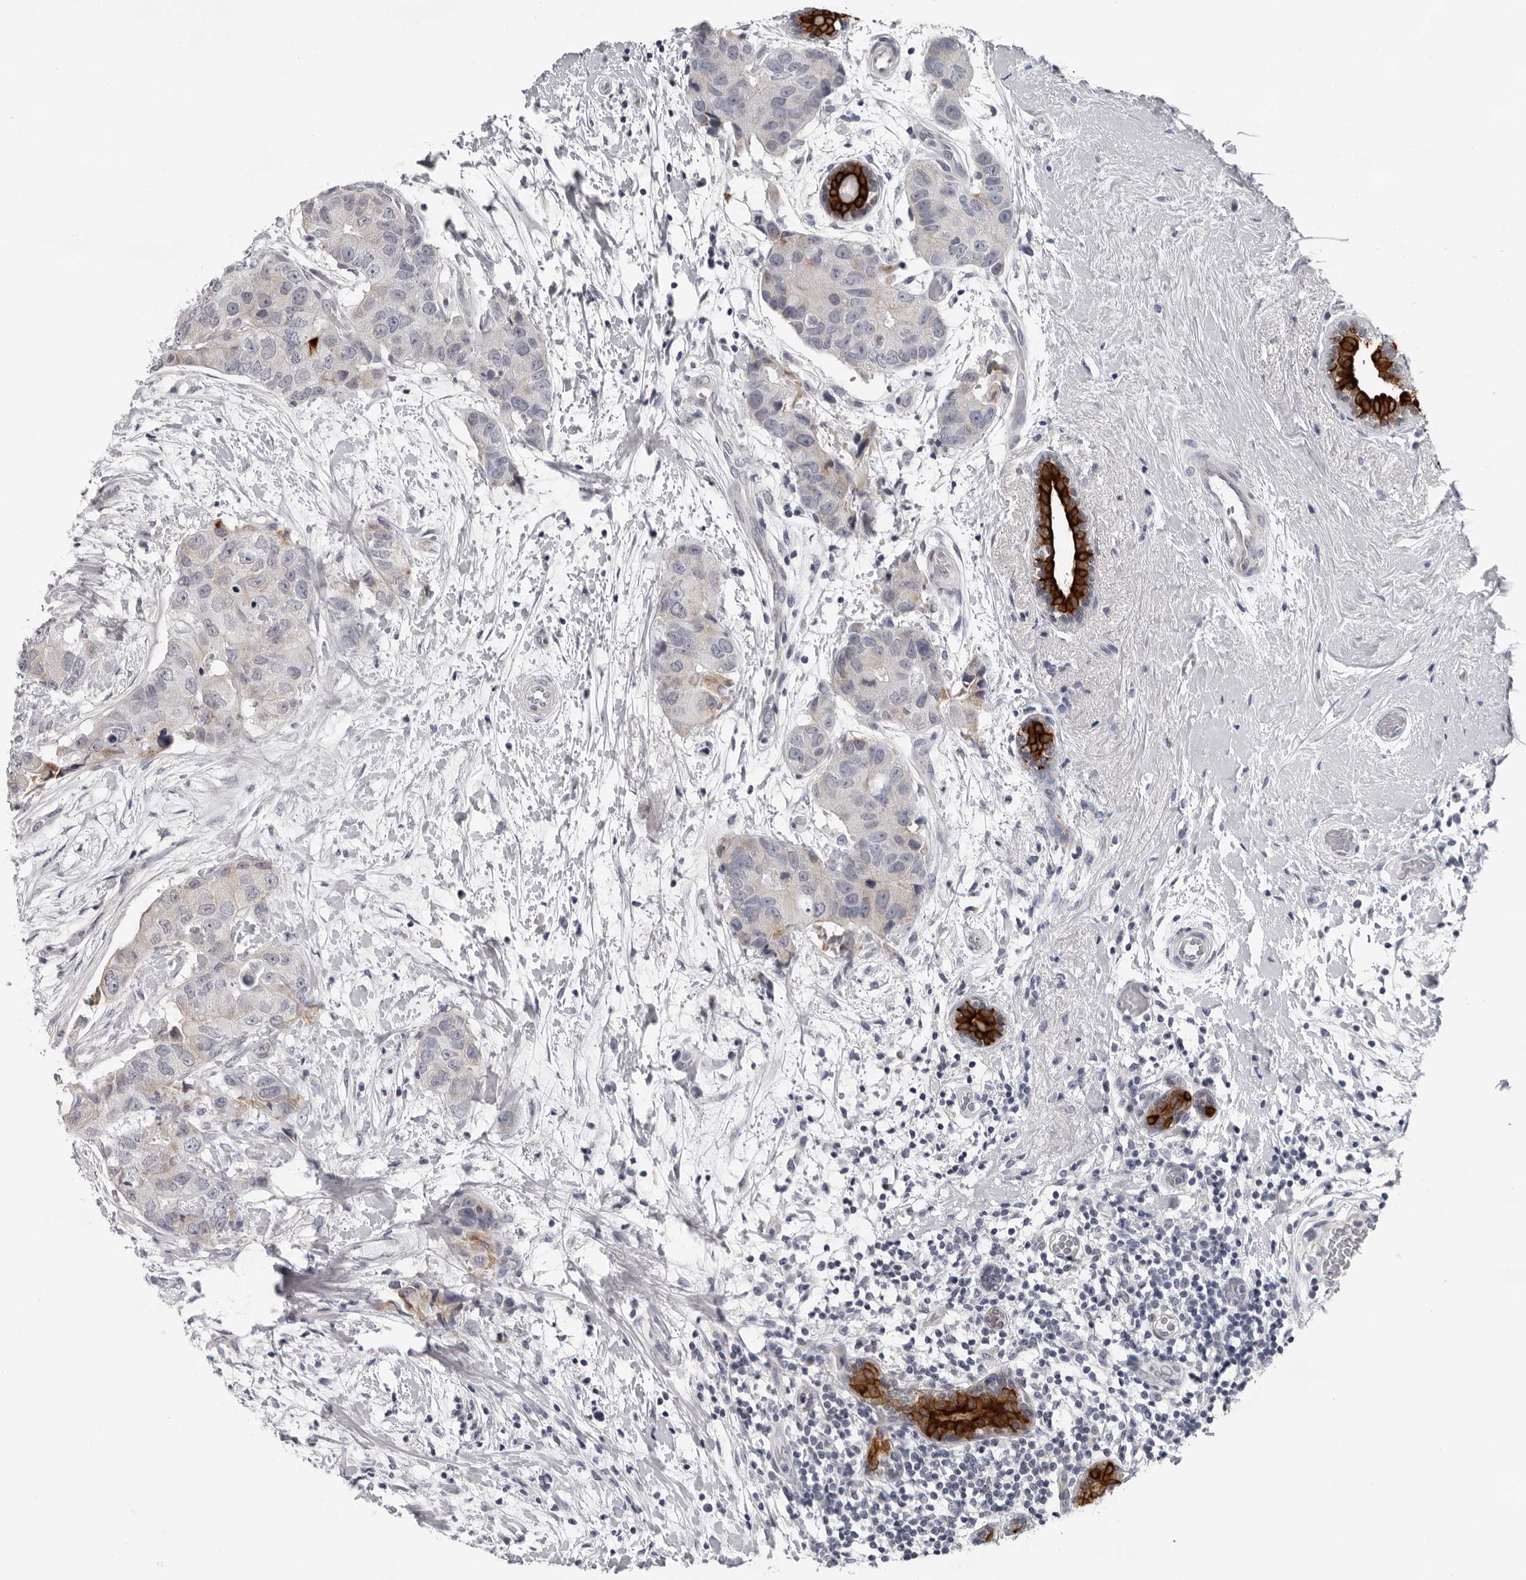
{"staining": {"intensity": "negative", "quantity": "none", "location": "none"}, "tissue": "breast cancer", "cell_type": "Tumor cells", "image_type": "cancer", "snomed": [{"axis": "morphology", "description": "Duct carcinoma"}, {"axis": "topography", "description": "Breast"}], "caption": "High magnification brightfield microscopy of intraductal carcinoma (breast) stained with DAB (3,3'-diaminobenzidine) (brown) and counterstained with hematoxylin (blue): tumor cells show no significant expression.", "gene": "CCDC28B", "patient": {"sex": "female", "age": 62}}